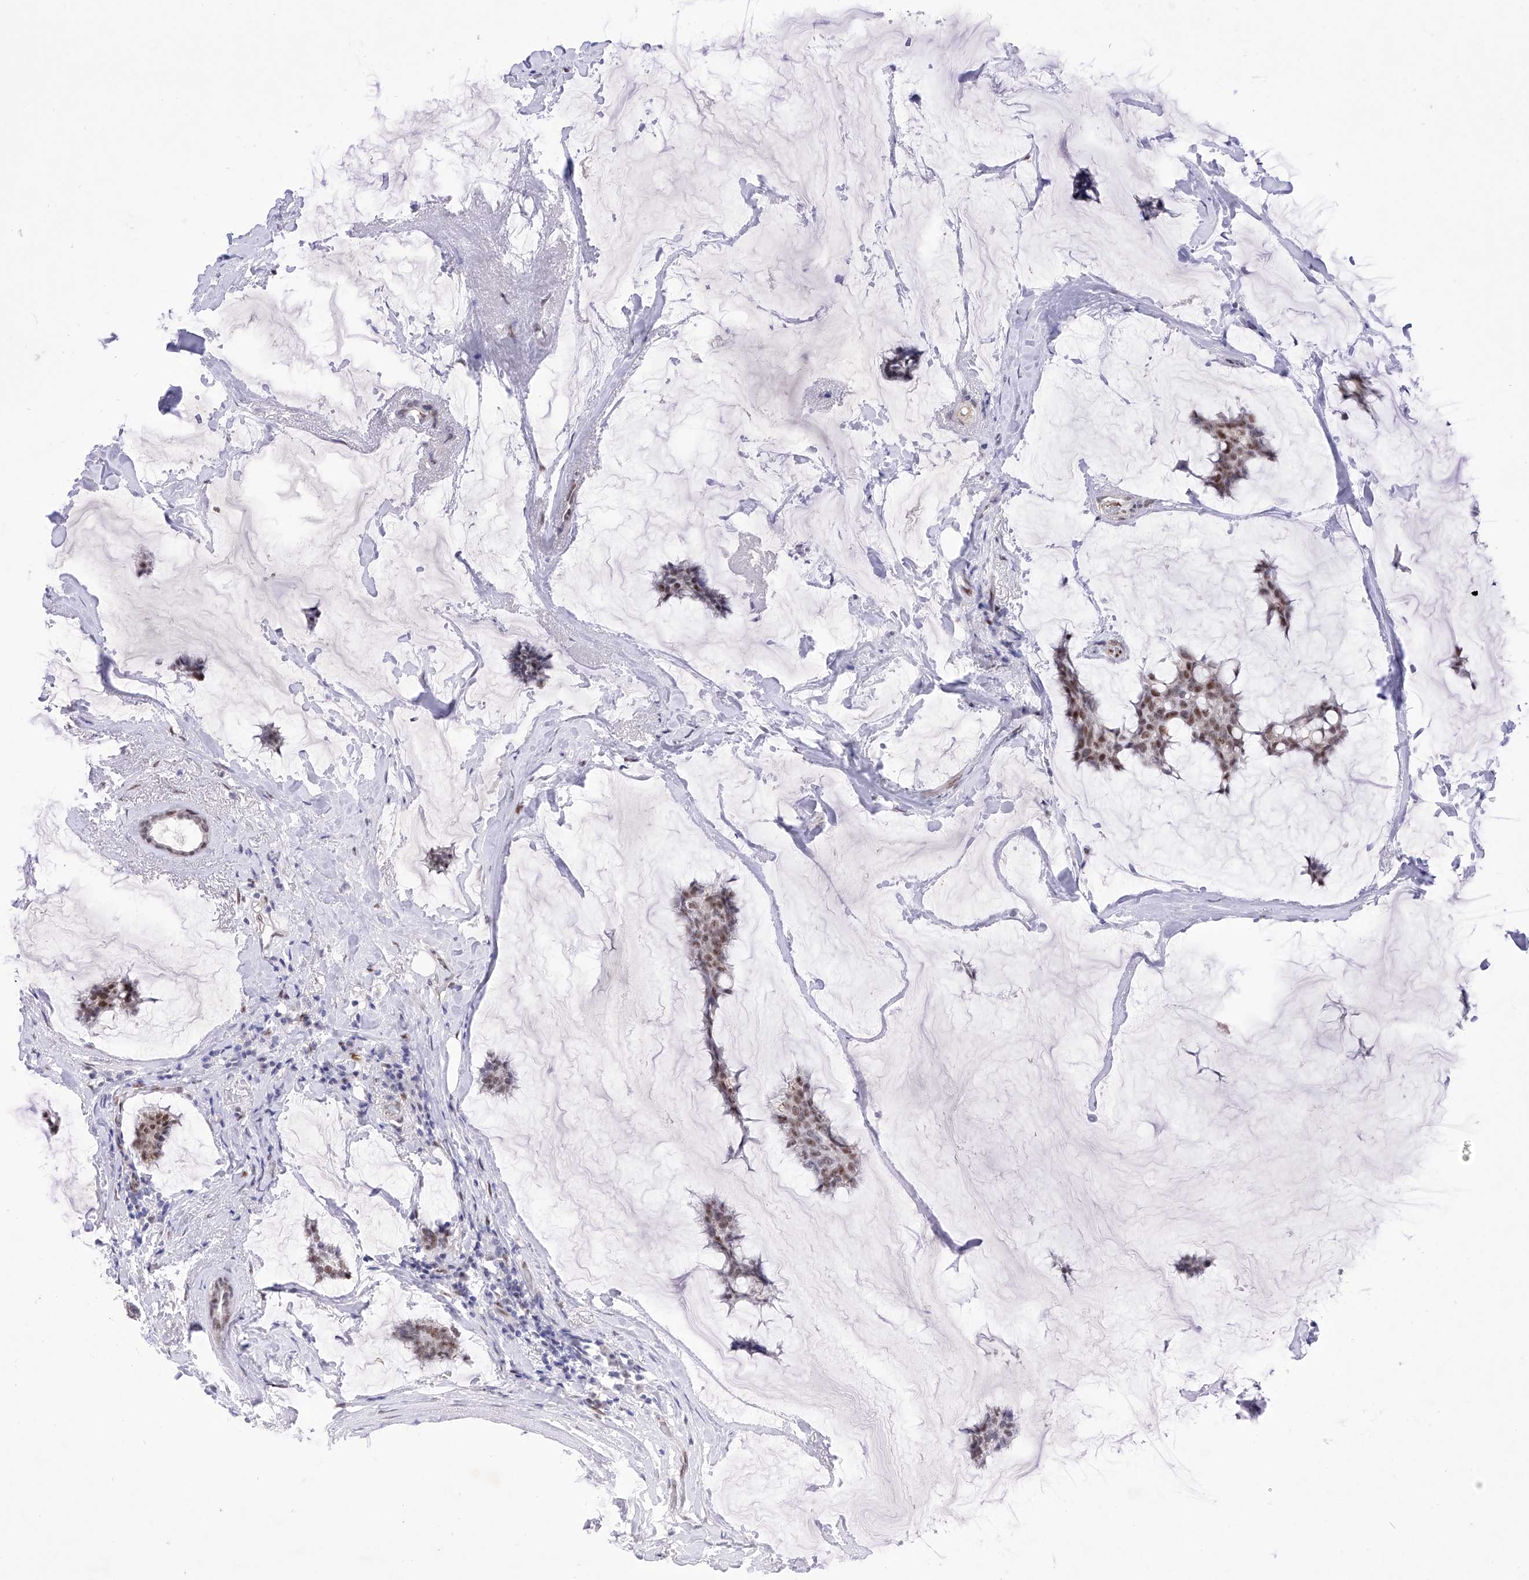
{"staining": {"intensity": "moderate", "quantity": ">75%", "location": "nuclear"}, "tissue": "breast cancer", "cell_type": "Tumor cells", "image_type": "cancer", "snomed": [{"axis": "morphology", "description": "Duct carcinoma"}, {"axis": "topography", "description": "Breast"}], "caption": "A brown stain shows moderate nuclear staining of a protein in human breast cancer tumor cells.", "gene": "ATN1", "patient": {"sex": "female", "age": 93}}